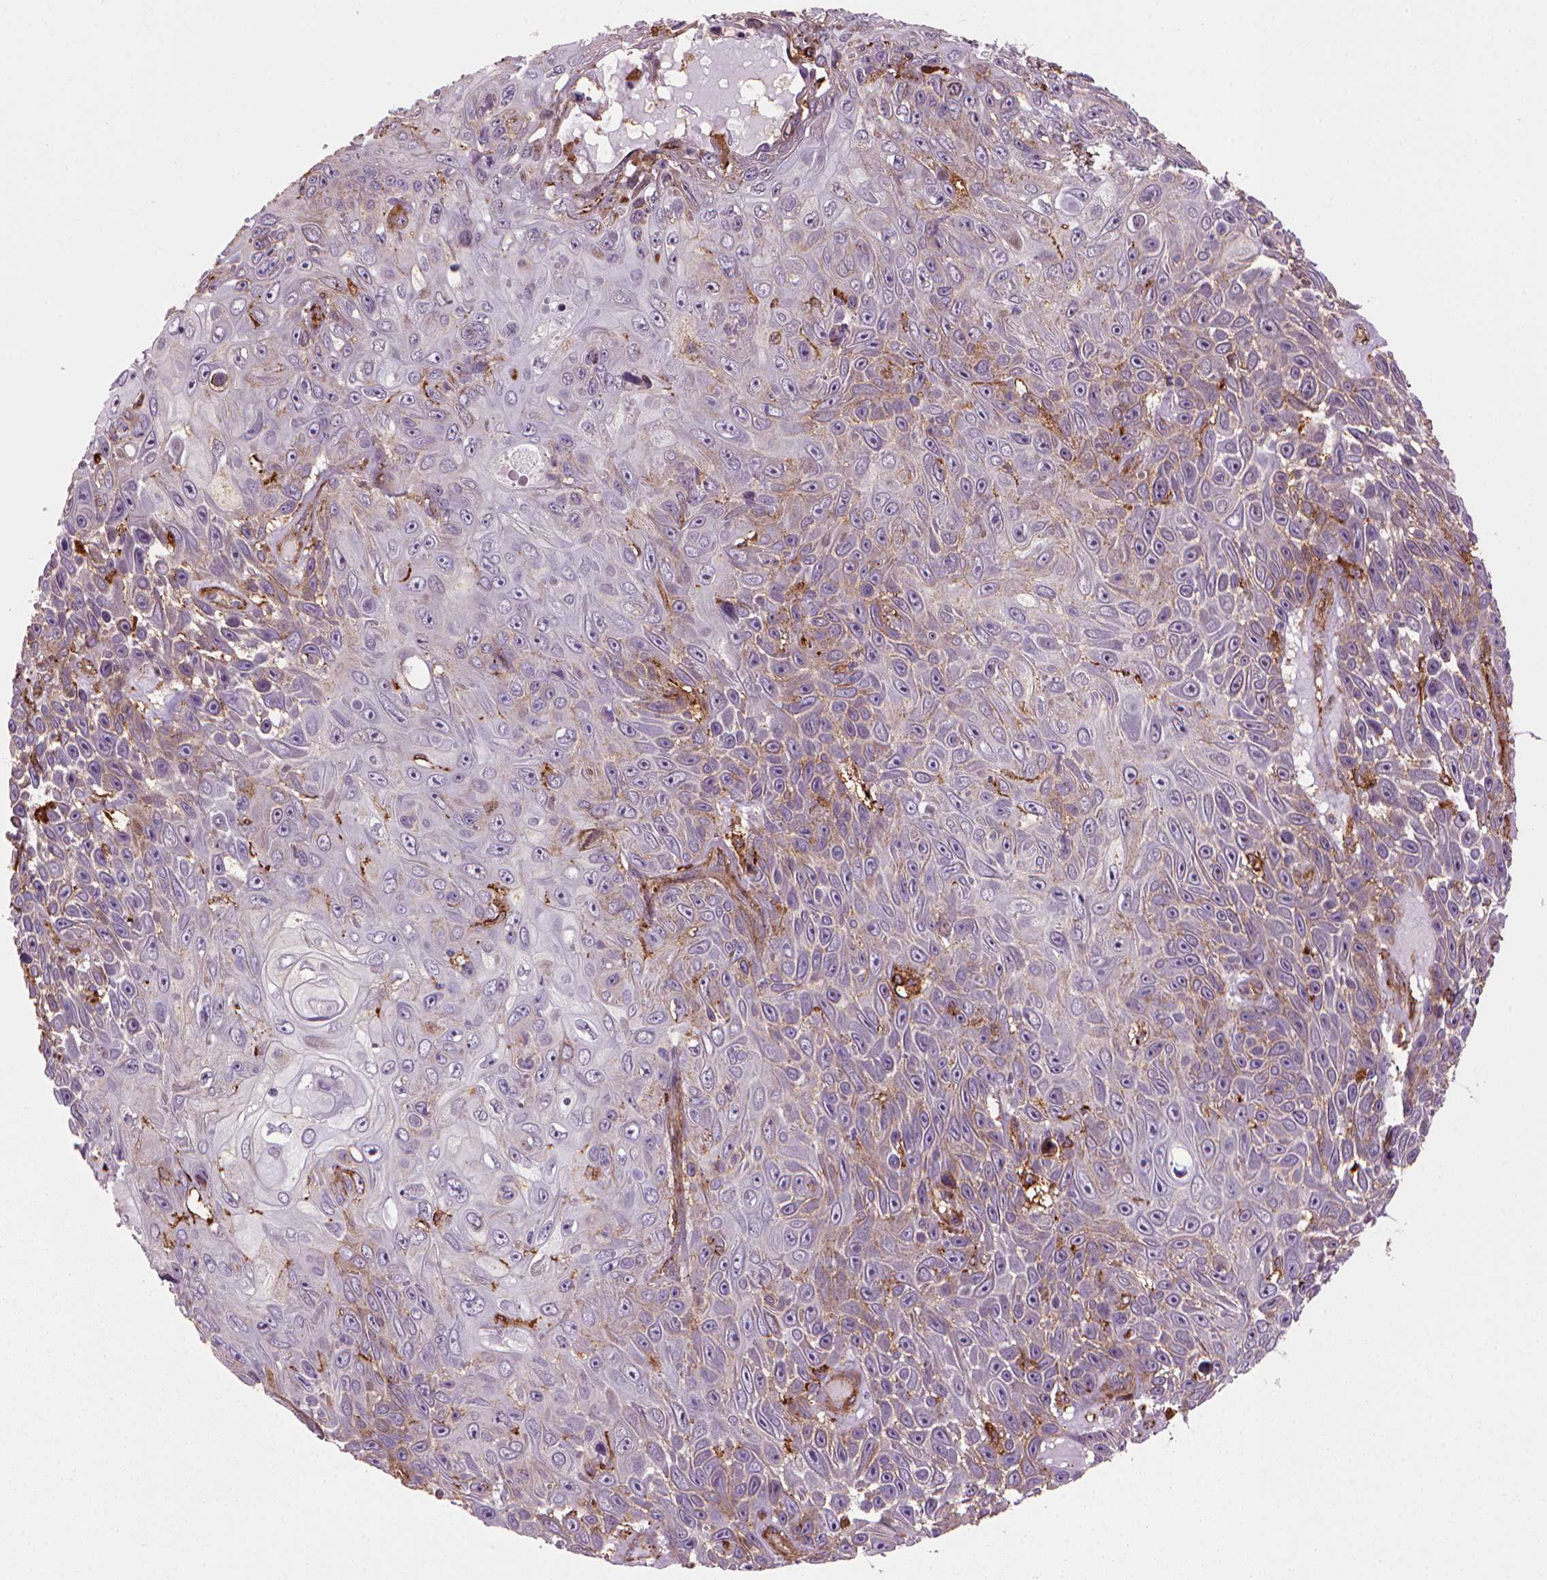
{"staining": {"intensity": "weak", "quantity": "<25%", "location": "cytoplasmic/membranous"}, "tissue": "skin cancer", "cell_type": "Tumor cells", "image_type": "cancer", "snomed": [{"axis": "morphology", "description": "Squamous cell carcinoma, NOS"}, {"axis": "topography", "description": "Skin"}], "caption": "This is an immunohistochemistry (IHC) photomicrograph of human skin cancer (squamous cell carcinoma). There is no staining in tumor cells.", "gene": "MARCKS", "patient": {"sex": "male", "age": 82}}